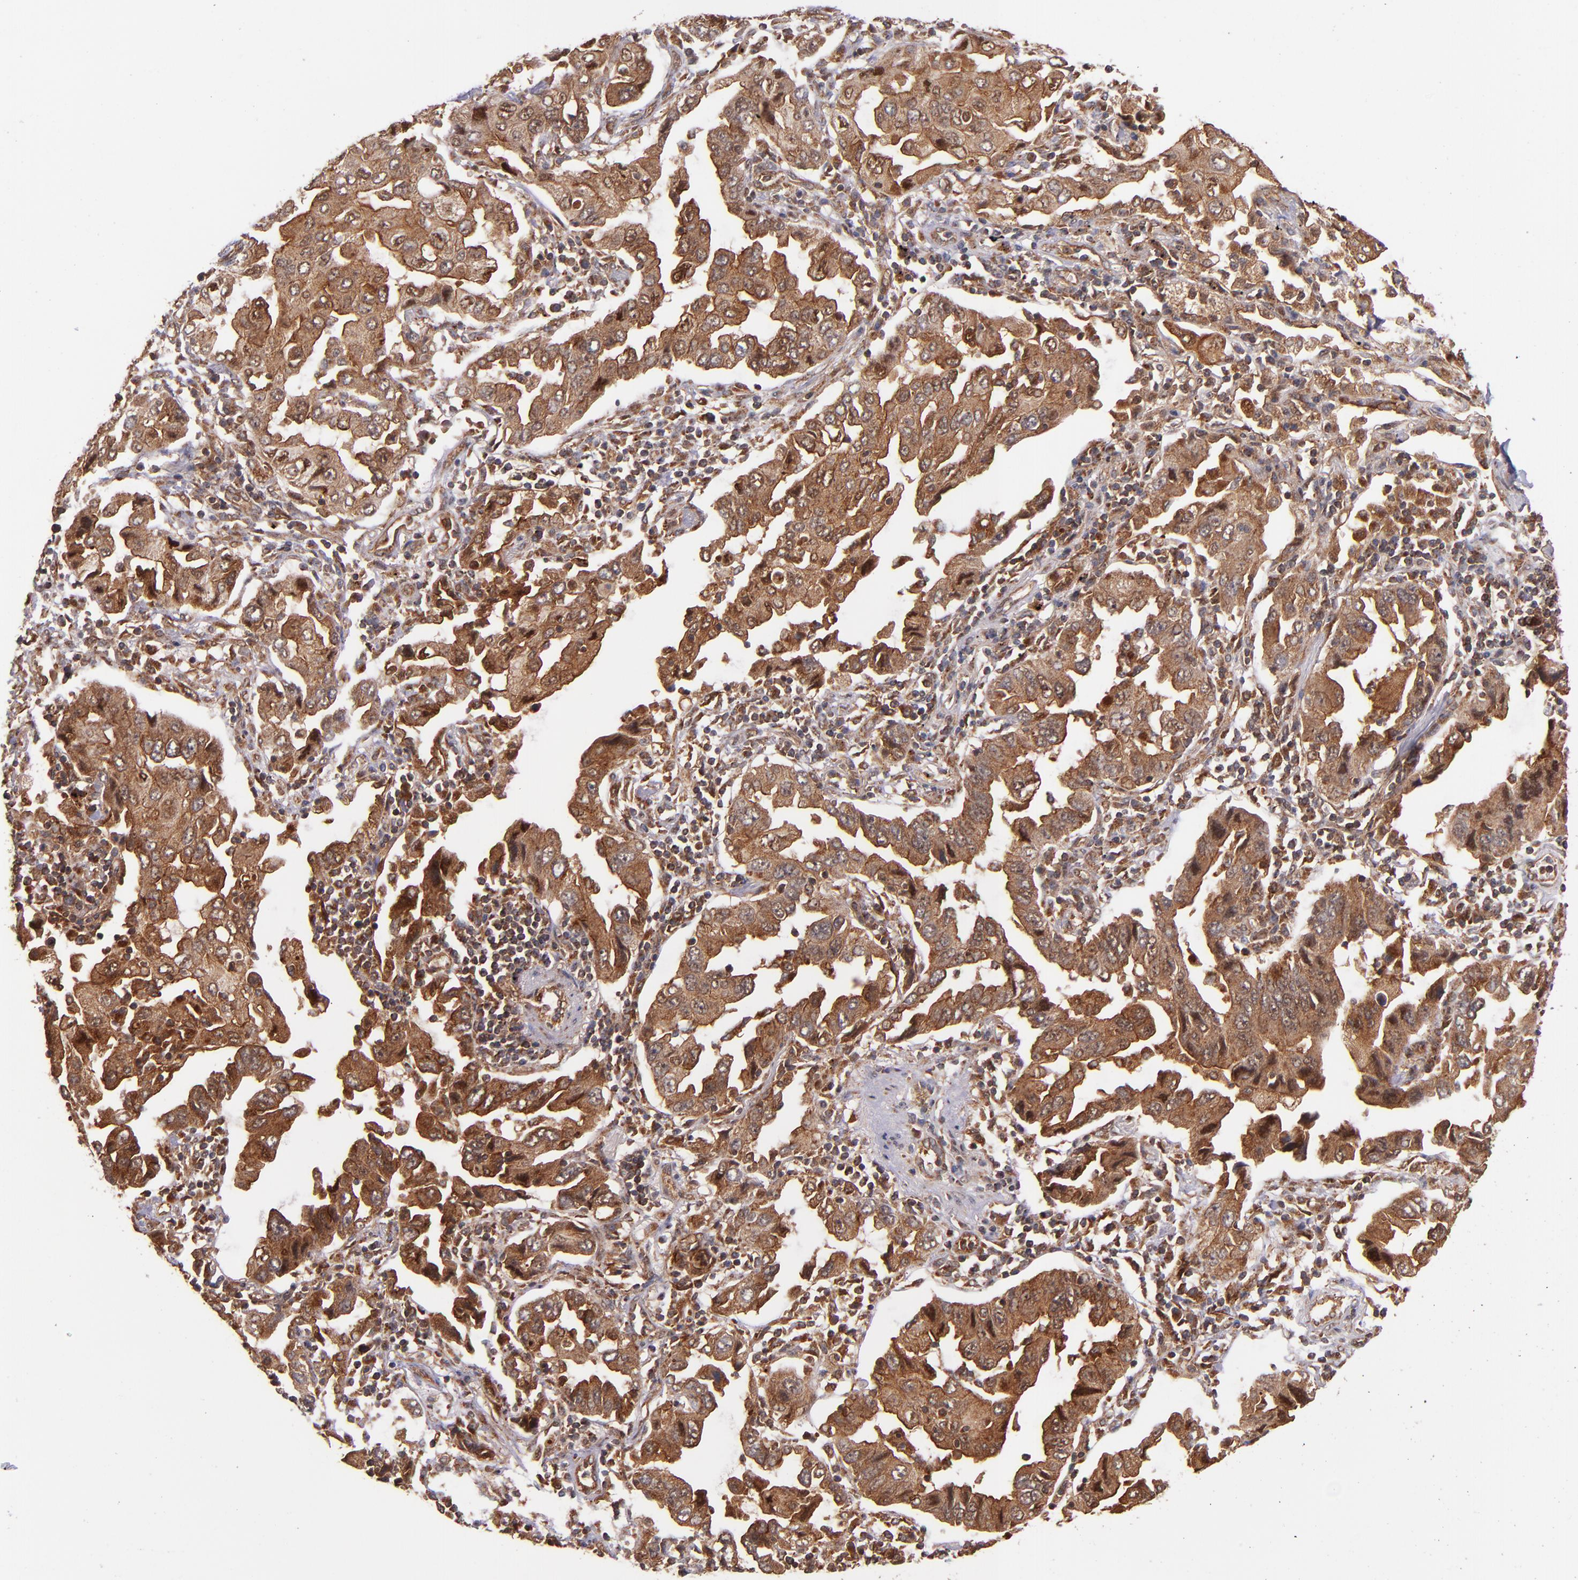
{"staining": {"intensity": "strong", "quantity": ">75%", "location": "cytoplasmic/membranous"}, "tissue": "lung cancer", "cell_type": "Tumor cells", "image_type": "cancer", "snomed": [{"axis": "morphology", "description": "Adenocarcinoma, NOS"}, {"axis": "topography", "description": "Lung"}], "caption": "IHC (DAB (3,3'-diaminobenzidine)) staining of lung cancer shows strong cytoplasmic/membranous protein positivity in approximately >75% of tumor cells. The staining was performed using DAB (3,3'-diaminobenzidine) to visualize the protein expression in brown, while the nuclei were stained in blue with hematoxylin (Magnification: 20x).", "gene": "STX8", "patient": {"sex": "female", "age": 65}}